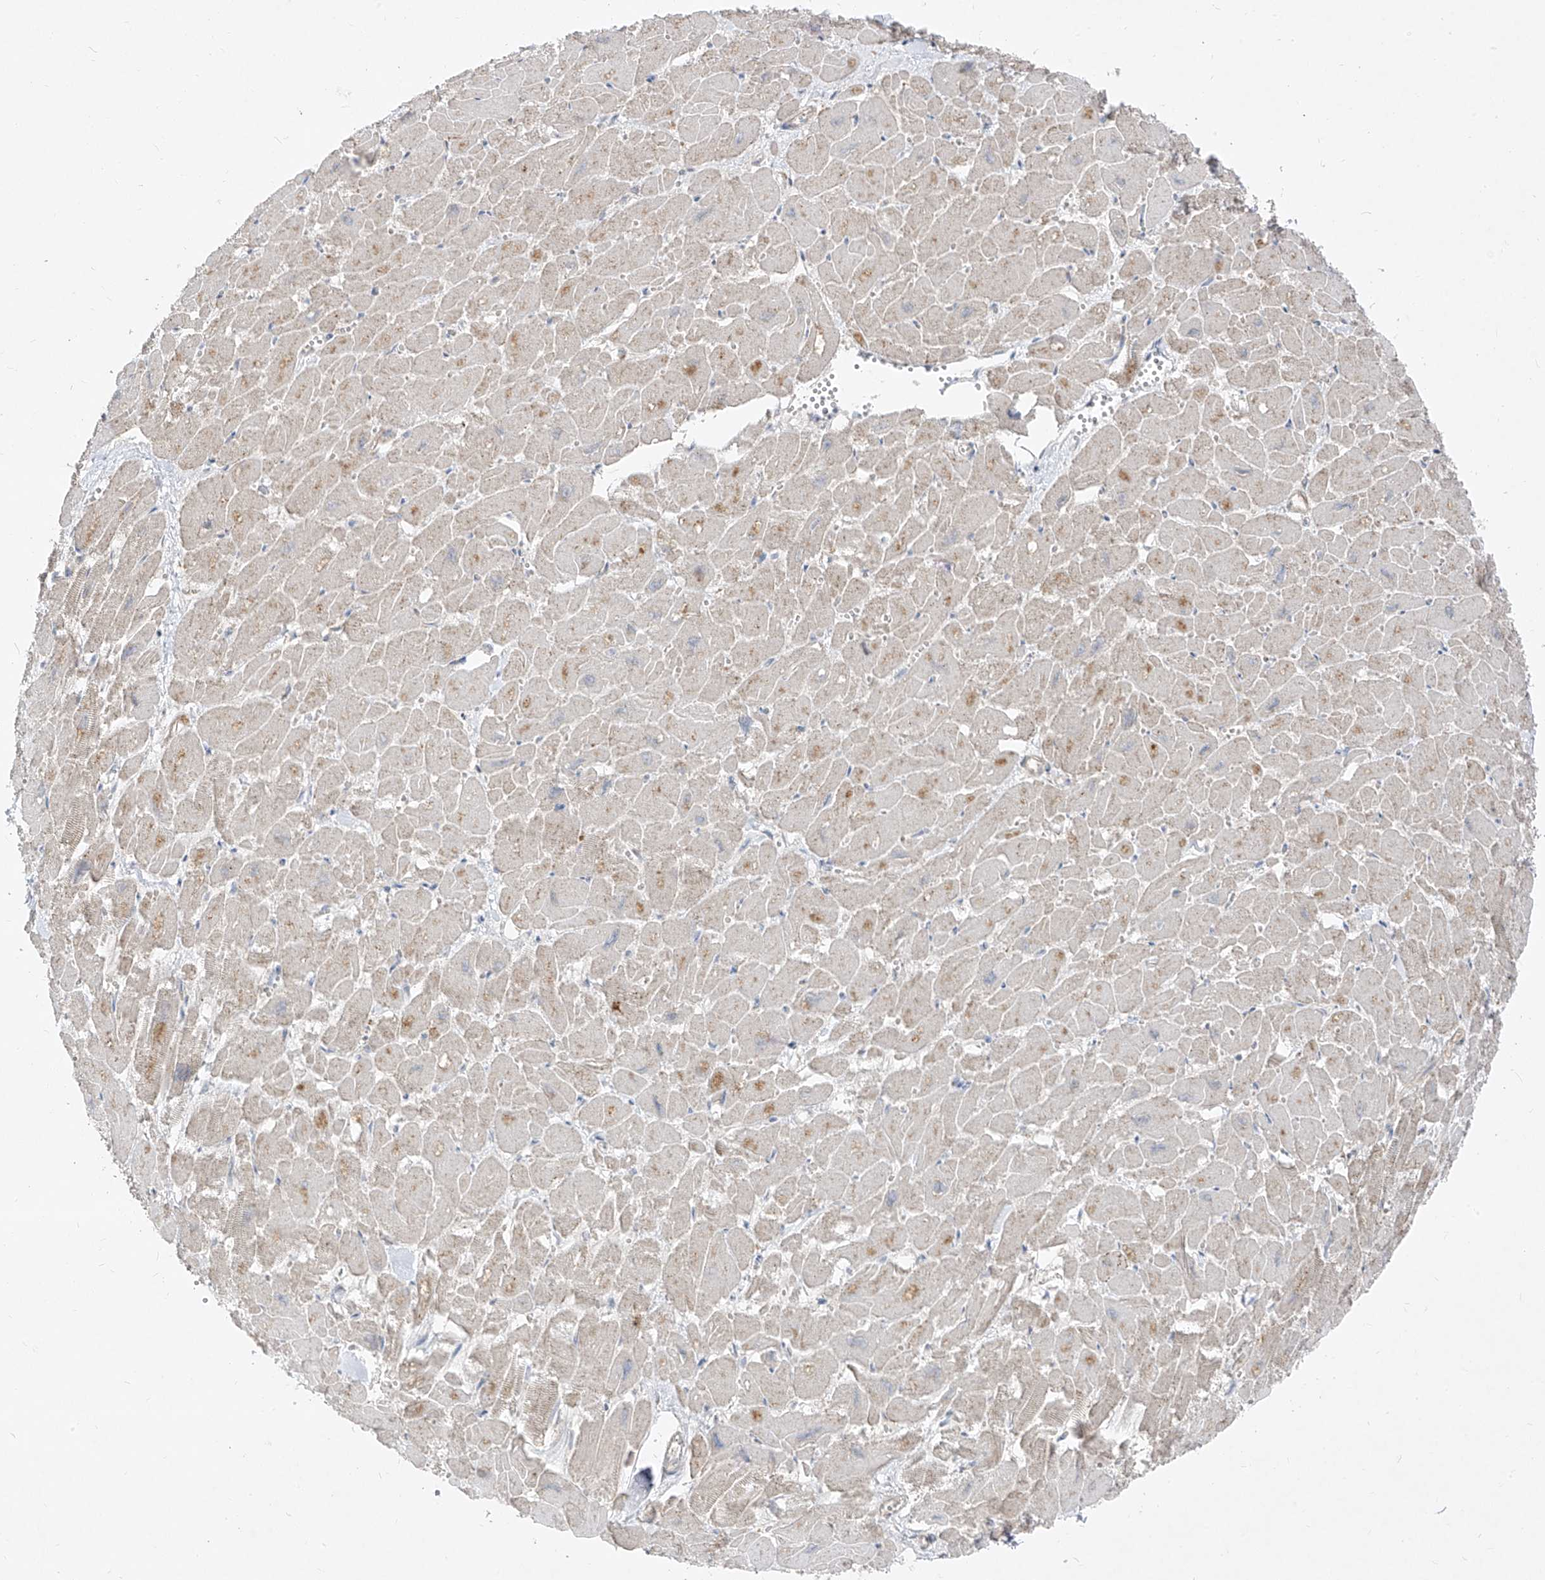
{"staining": {"intensity": "weak", "quantity": ">75%", "location": "cytoplasmic/membranous"}, "tissue": "heart muscle", "cell_type": "Cardiomyocytes", "image_type": "normal", "snomed": [{"axis": "morphology", "description": "Normal tissue, NOS"}, {"axis": "topography", "description": "Heart"}], "caption": "A photomicrograph showing weak cytoplasmic/membranous expression in approximately >75% of cardiomyocytes in normal heart muscle, as visualized by brown immunohistochemical staining.", "gene": "ABCD3", "patient": {"sex": "male", "age": 54}}